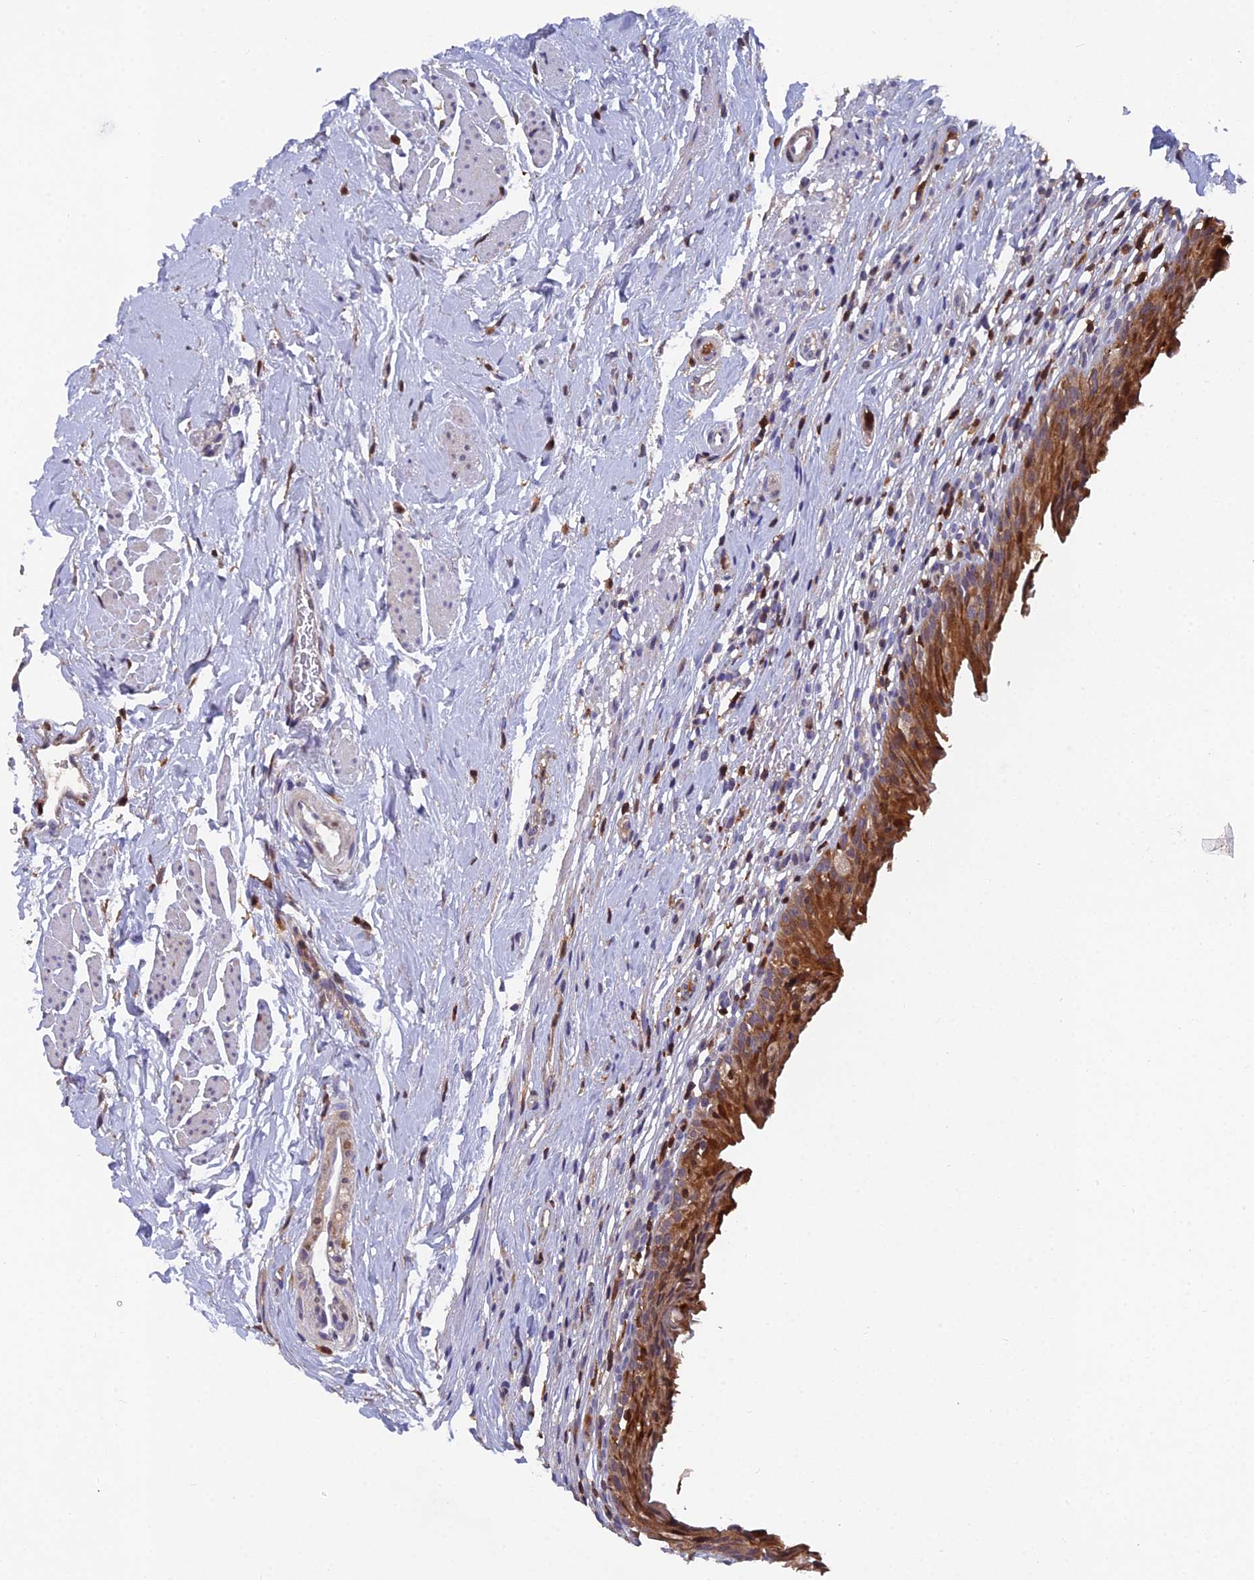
{"staining": {"intensity": "moderate", "quantity": ">75%", "location": "cytoplasmic/membranous,nuclear"}, "tissue": "urinary bladder", "cell_type": "Urothelial cells", "image_type": "normal", "snomed": [{"axis": "morphology", "description": "Normal tissue, NOS"}, {"axis": "morphology", "description": "Inflammation, NOS"}, {"axis": "topography", "description": "Urinary bladder"}], "caption": "The histopathology image reveals immunohistochemical staining of unremarkable urinary bladder. There is moderate cytoplasmic/membranous,nuclear expression is seen in approximately >75% of urothelial cells.", "gene": "GALK2", "patient": {"sex": "male", "age": 63}}